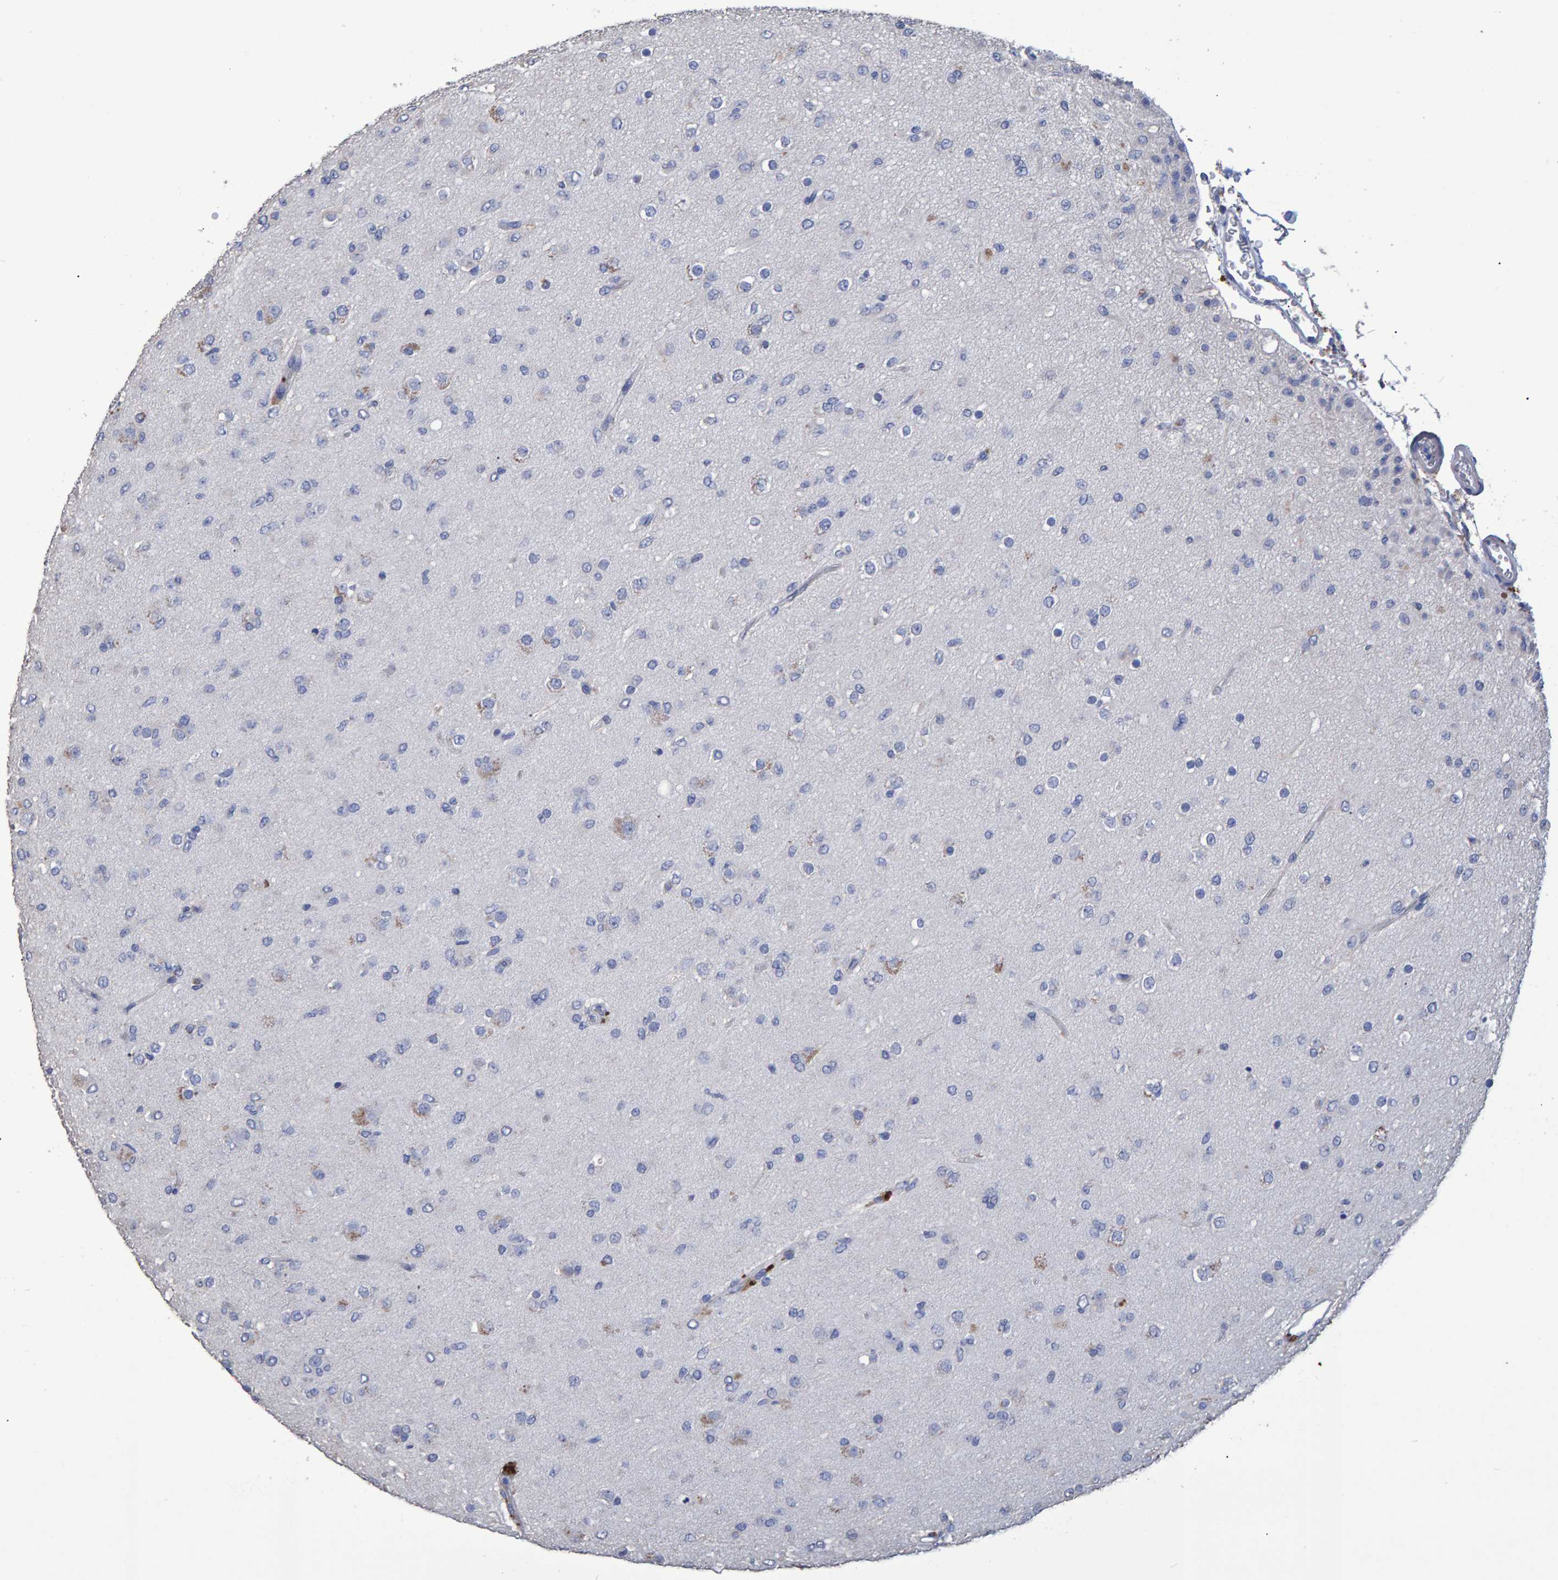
{"staining": {"intensity": "negative", "quantity": "none", "location": "none"}, "tissue": "glioma", "cell_type": "Tumor cells", "image_type": "cancer", "snomed": [{"axis": "morphology", "description": "Glioma, malignant, Low grade"}, {"axis": "topography", "description": "Brain"}], "caption": "Protein analysis of glioma reveals no significant expression in tumor cells.", "gene": "HEMGN", "patient": {"sex": "male", "age": 65}}